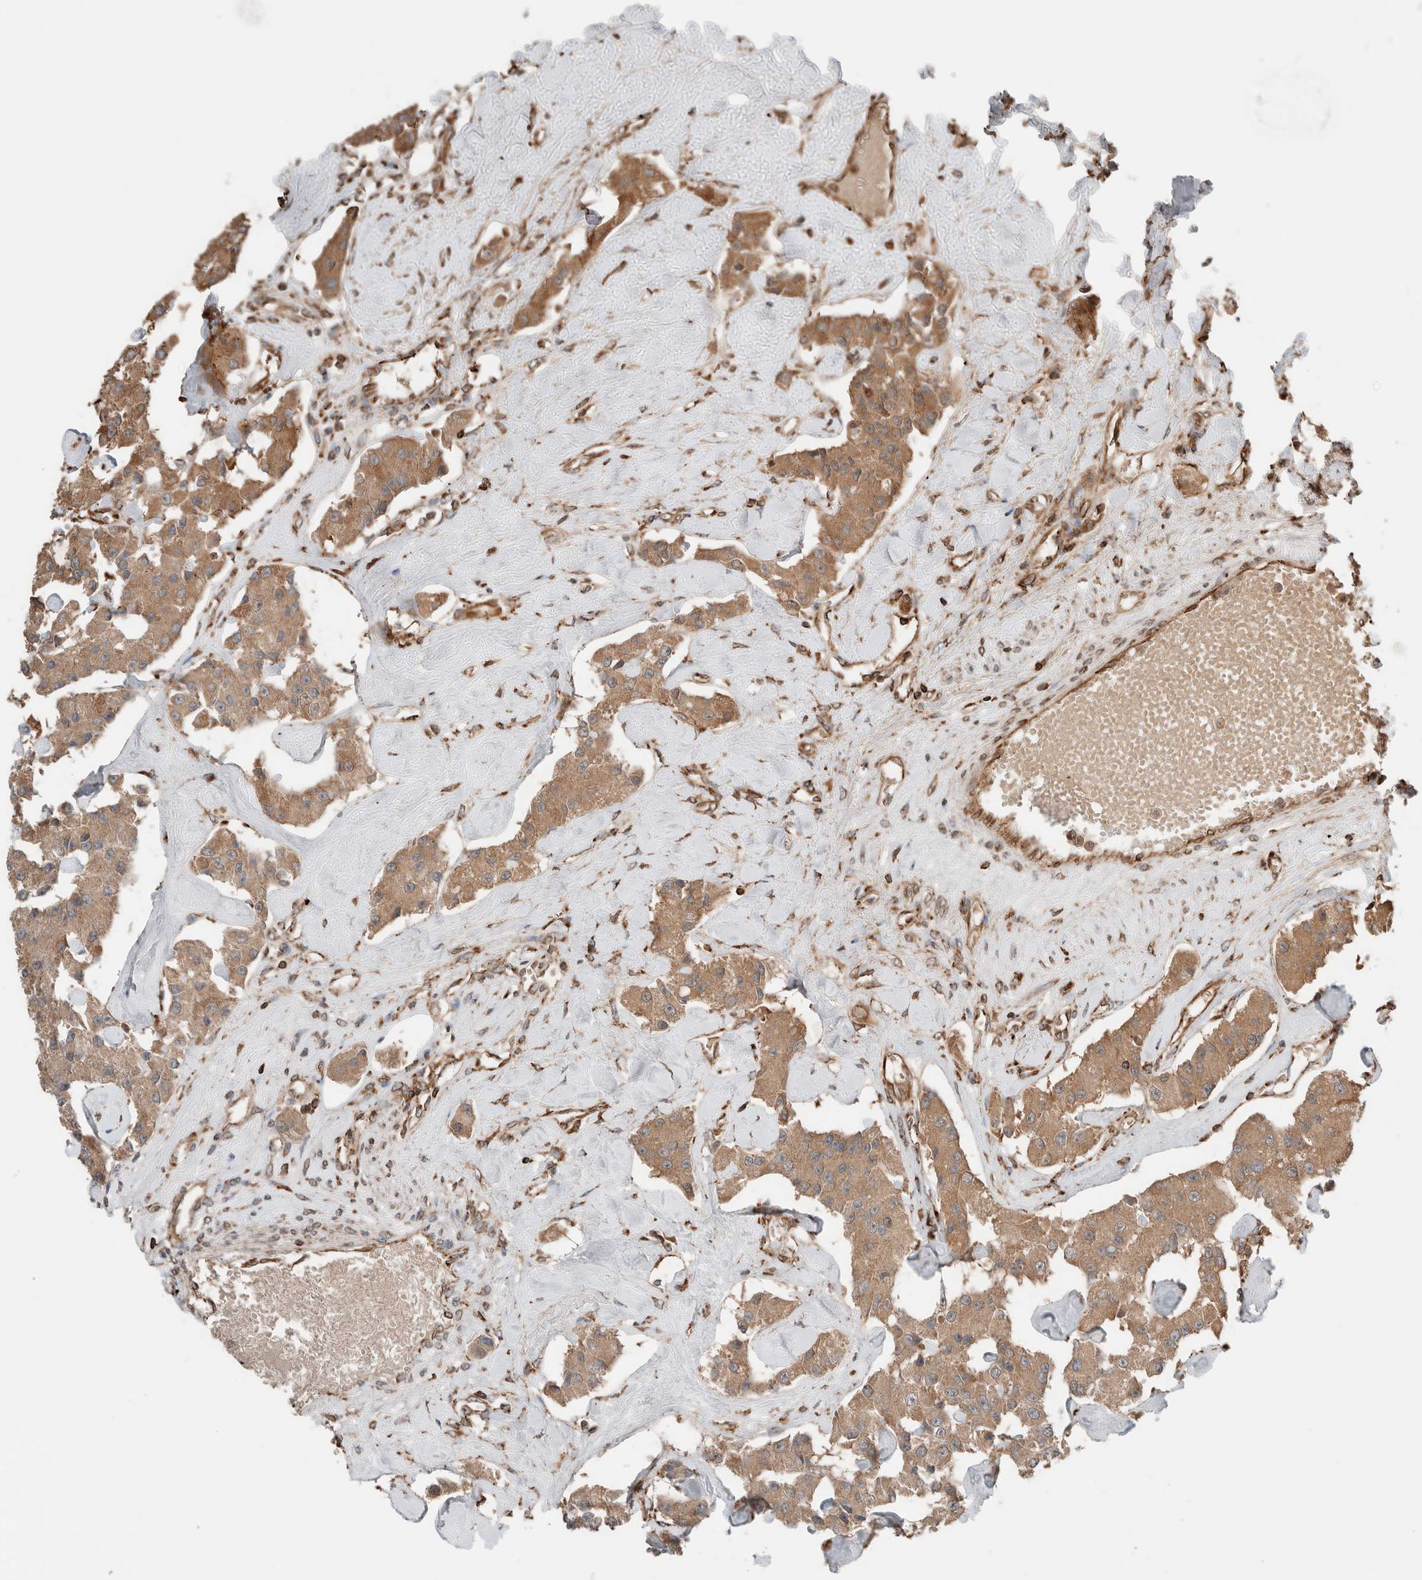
{"staining": {"intensity": "moderate", "quantity": ">75%", "location": "cytoplasmic/membranous"}, "tissue": "carcinoid", "cell_type": "Tumor cells", "image_type": "cancer", "snomed": [{"axis": "morphology", "description": "Carcinoid, malignant, NOS"}, {"axis": "topography", "description": "Pancreas"}], "caption": "Carcinoid was stained to show a protein in brown. There is medium levels of moderate cytoplasmic/membranous positivity in approximately >75% of tumor cells.", "gene": "ERAP2", "patient": {"sex": "male", "age": 41}}